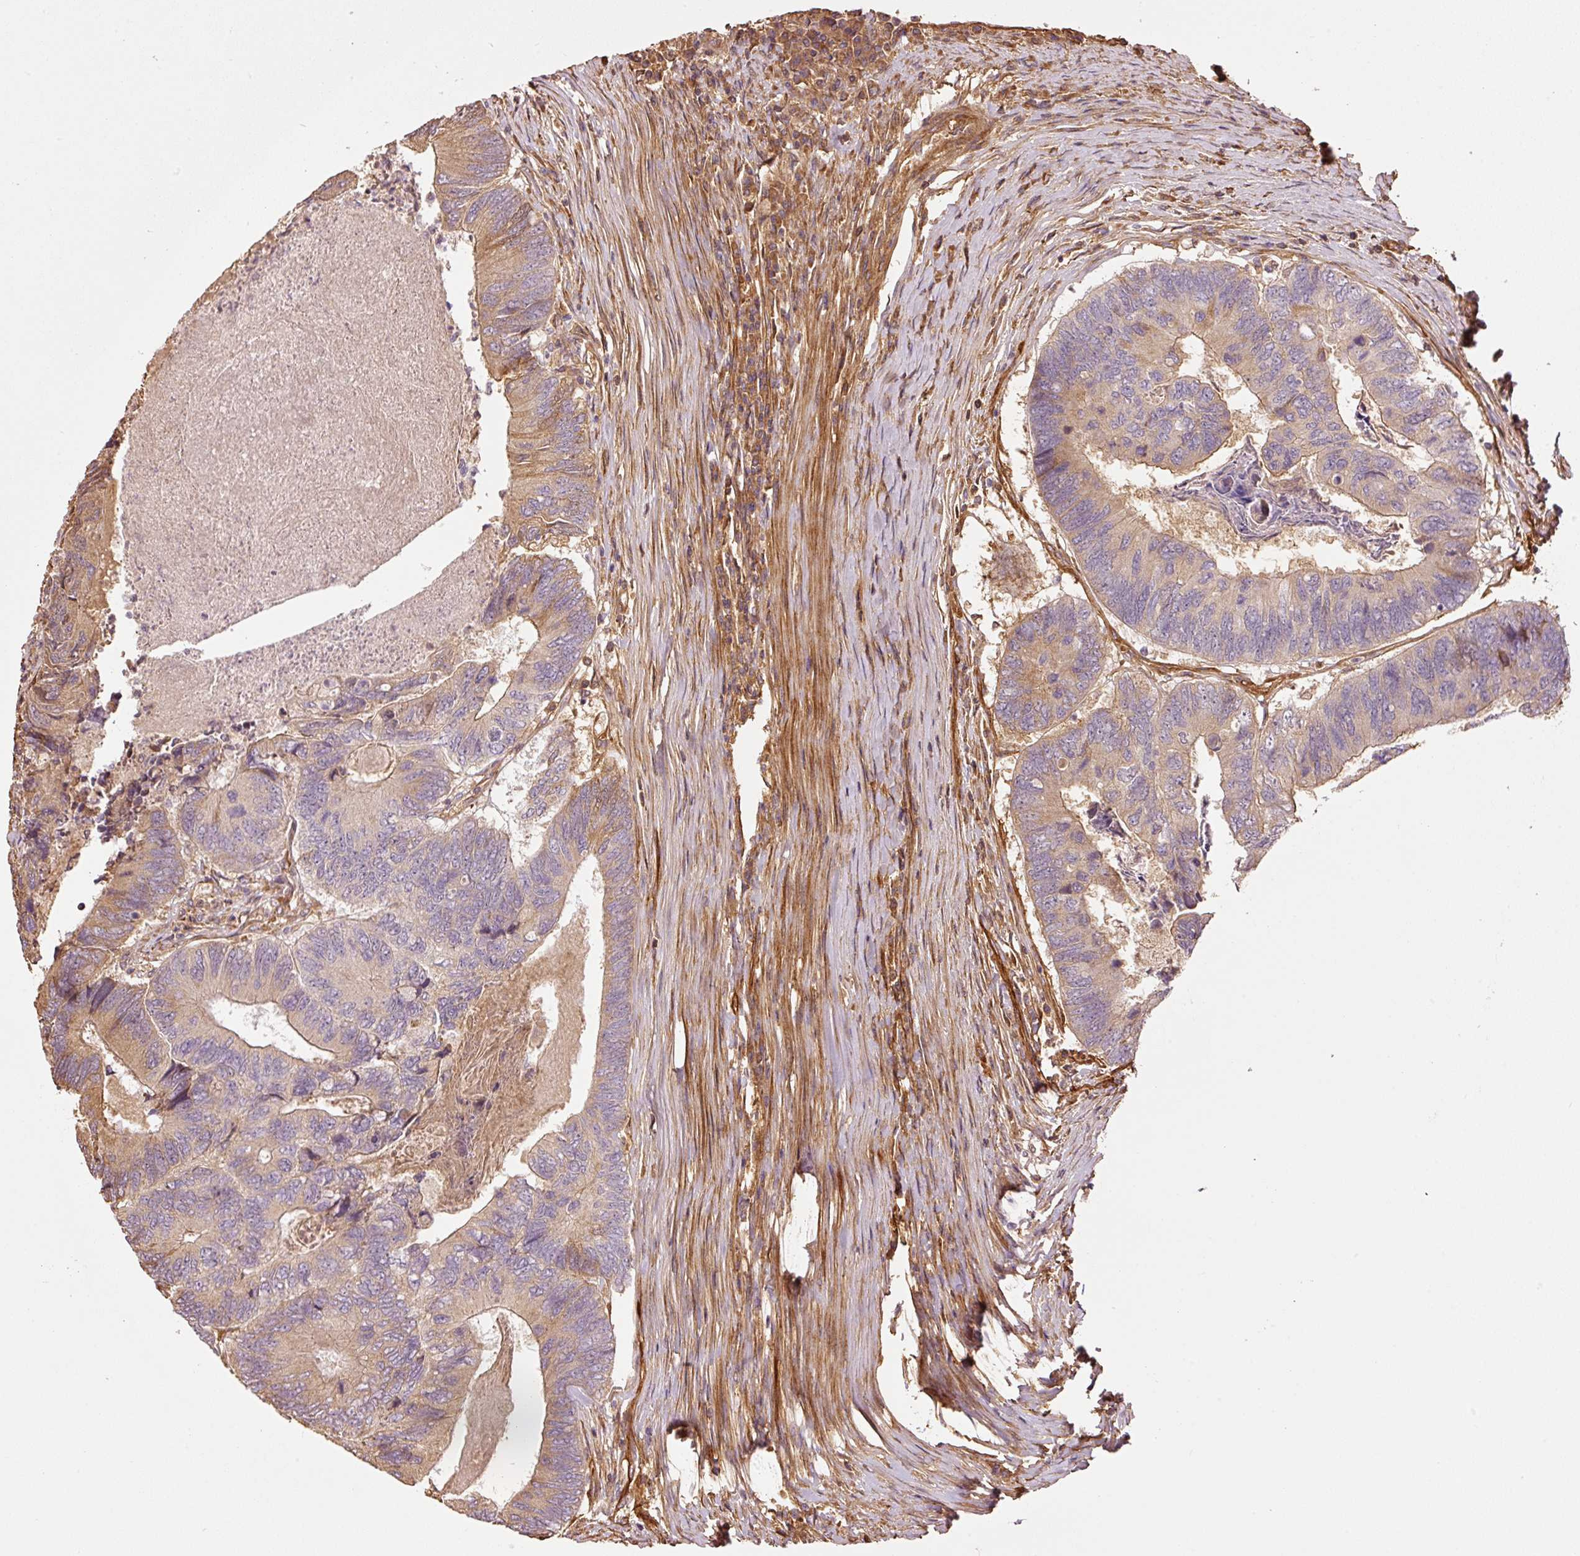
{"staining": {"intensity": "weak", "quantity": "25%-75%", "location": "cytoplasmic/membranous"}, "tissue": "colorectal cancer", "cell_type": "Tumor cells", "image_type": "cancer", "snomed": [{"axis": "morphology", "description": "Adenocarcinoma, NOS"}, {"axis": "topography", "description": "Colon"}], "caption": "Weak cytoplasmic/membranous staining for a protein is identified in approximately 25%-75% of tumor cells of adenocarcinoma (colorectal) using immunohistochemistry (IHC).", "gene": "NID2", "patient": {"sex": "female", "age": 67}}